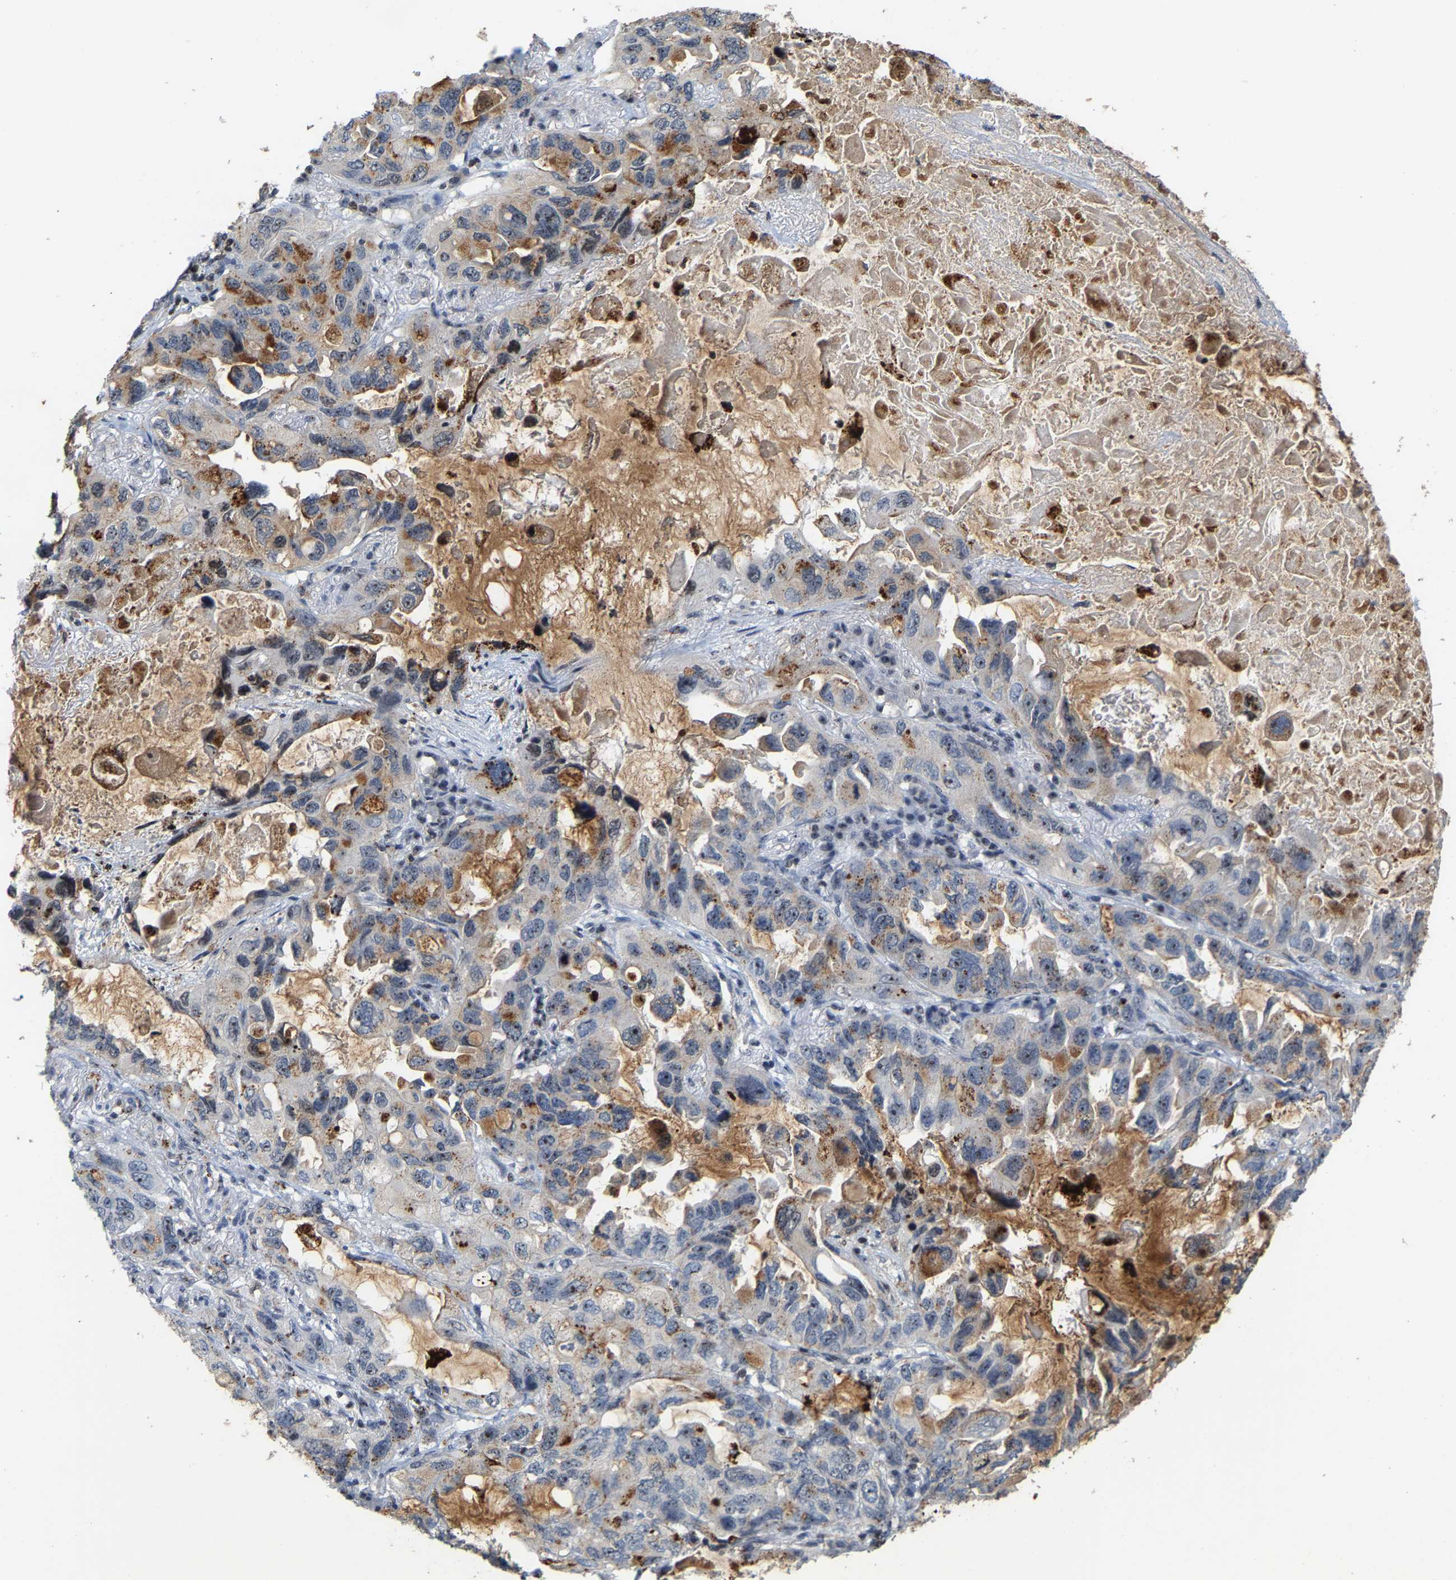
{"staining": {"intensity": "moderate", "quantity": "25%-75%", "location": "cytoplasmic/membranous"}, "tissue": "lung cancer", "cell_type": "Tumor cells", "image_type": "cancer", "snomed": [{"axis": "morphology", "description": "Squamous cell carcinoma, NOS"}, {"axis": "topography", "description": "Lung"}], "caption": "High-power microscopy captured an immunohistochemistry (IHC) photomicrograph of squamous cell carcinoma (lung), revealing moderate cytoplasmic/membranous positivity in about 25%-75% of tumor cells.", "gene": "NOP58", "patient": {"sex": "female", "age": 73}}